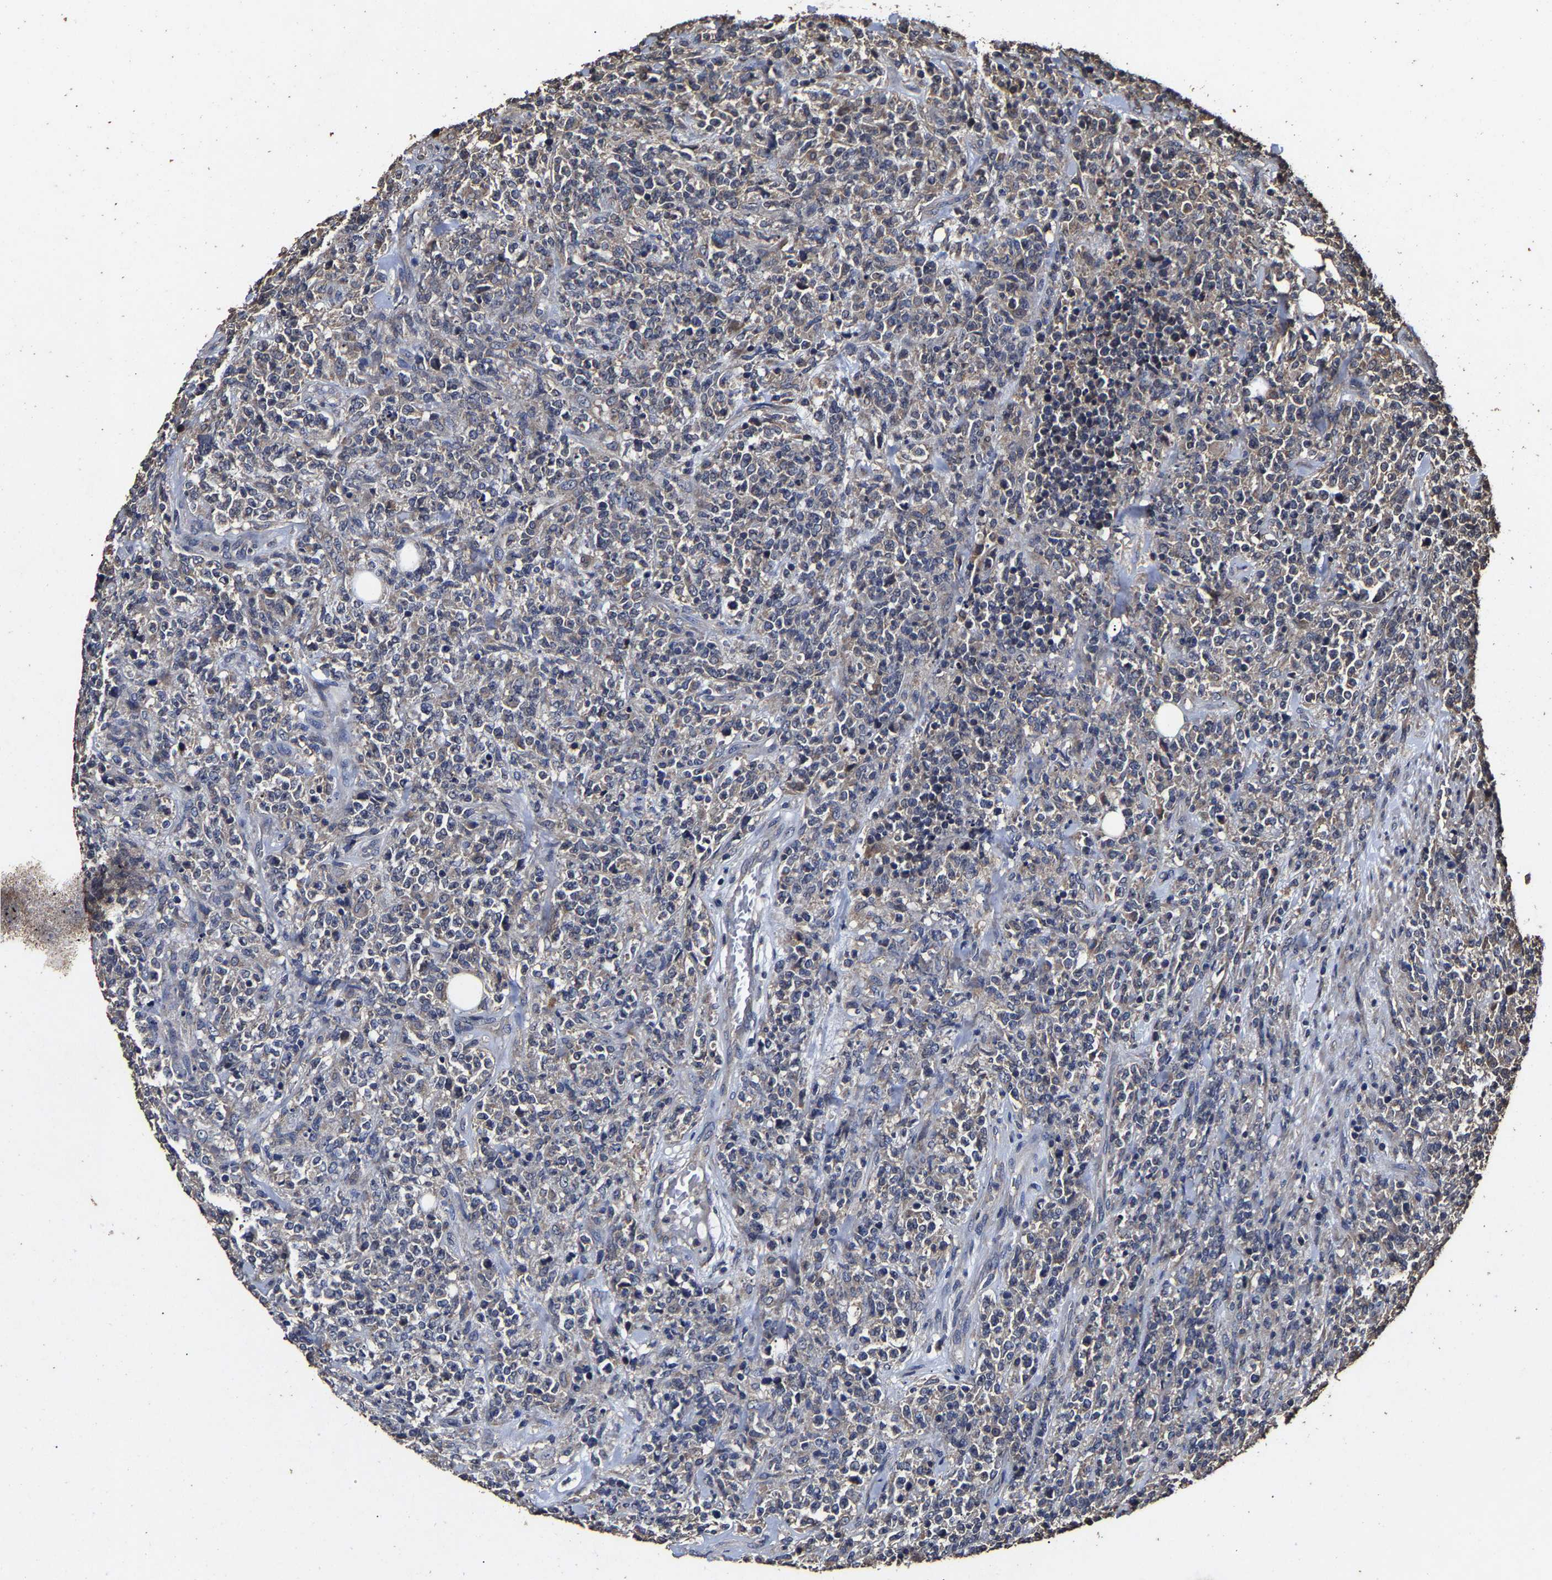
{"staining": {"intensity": "negative", "quantity": "none", "location": "none"}, "tissue": "lymphoma", "cell_type": "Tumor cells", "image_type": "cancer", "snomed": [{"axis": "morphology", "description": "Malignant lymphoma, non-Hodgkin's type, High grade"}, {"axis": "topography", "description": "Soft tissue"}], "caption": "Human lymphoma stained for a protein using immunohistochemistry (IHC) shows no staining in tumor cells.", "gene": "PPM1K", "patient": {"sex": "male", "age": 18}}